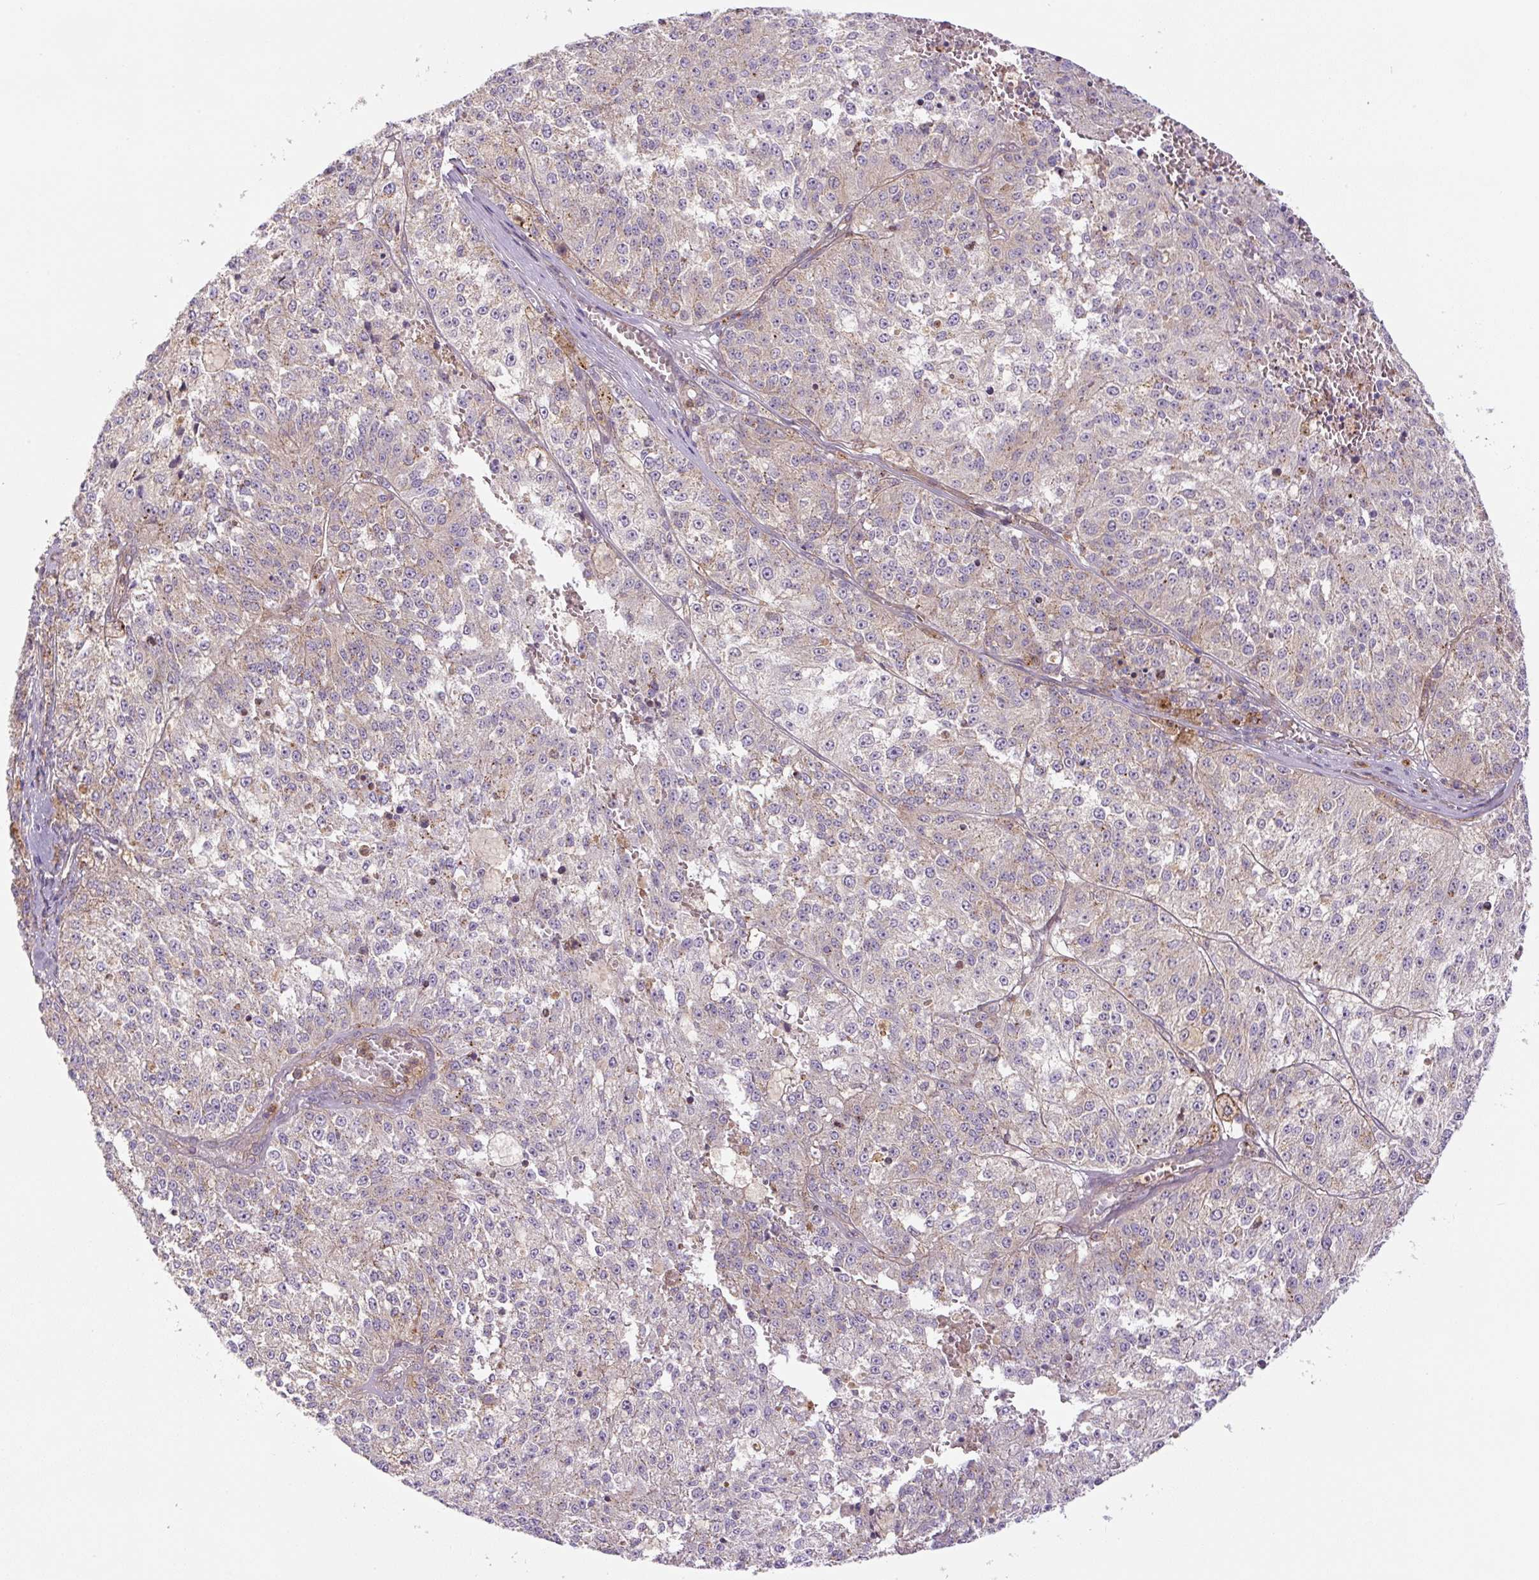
{"staining": {"intensity": "negative", "quantity": "none", "location": "none"}, "tissue": "melanoma", "cell_type": "Tumor cells", "image_type": "cancer", "snomed": [{"axis": "morphology", "description": "Malignant melanoma, NOS"}, {"axis": "topography", "description": "Skin"}], "caption": "This is a micrograph of IHC staining of melanoma, which shows no positivity in tumor cells. (DAB immunohistochemistry (IHC) visualized using brightfield microscopy, high magnification).", "gene": "ZSWIM7", "patient": {"sex": "female", "age": 64}}